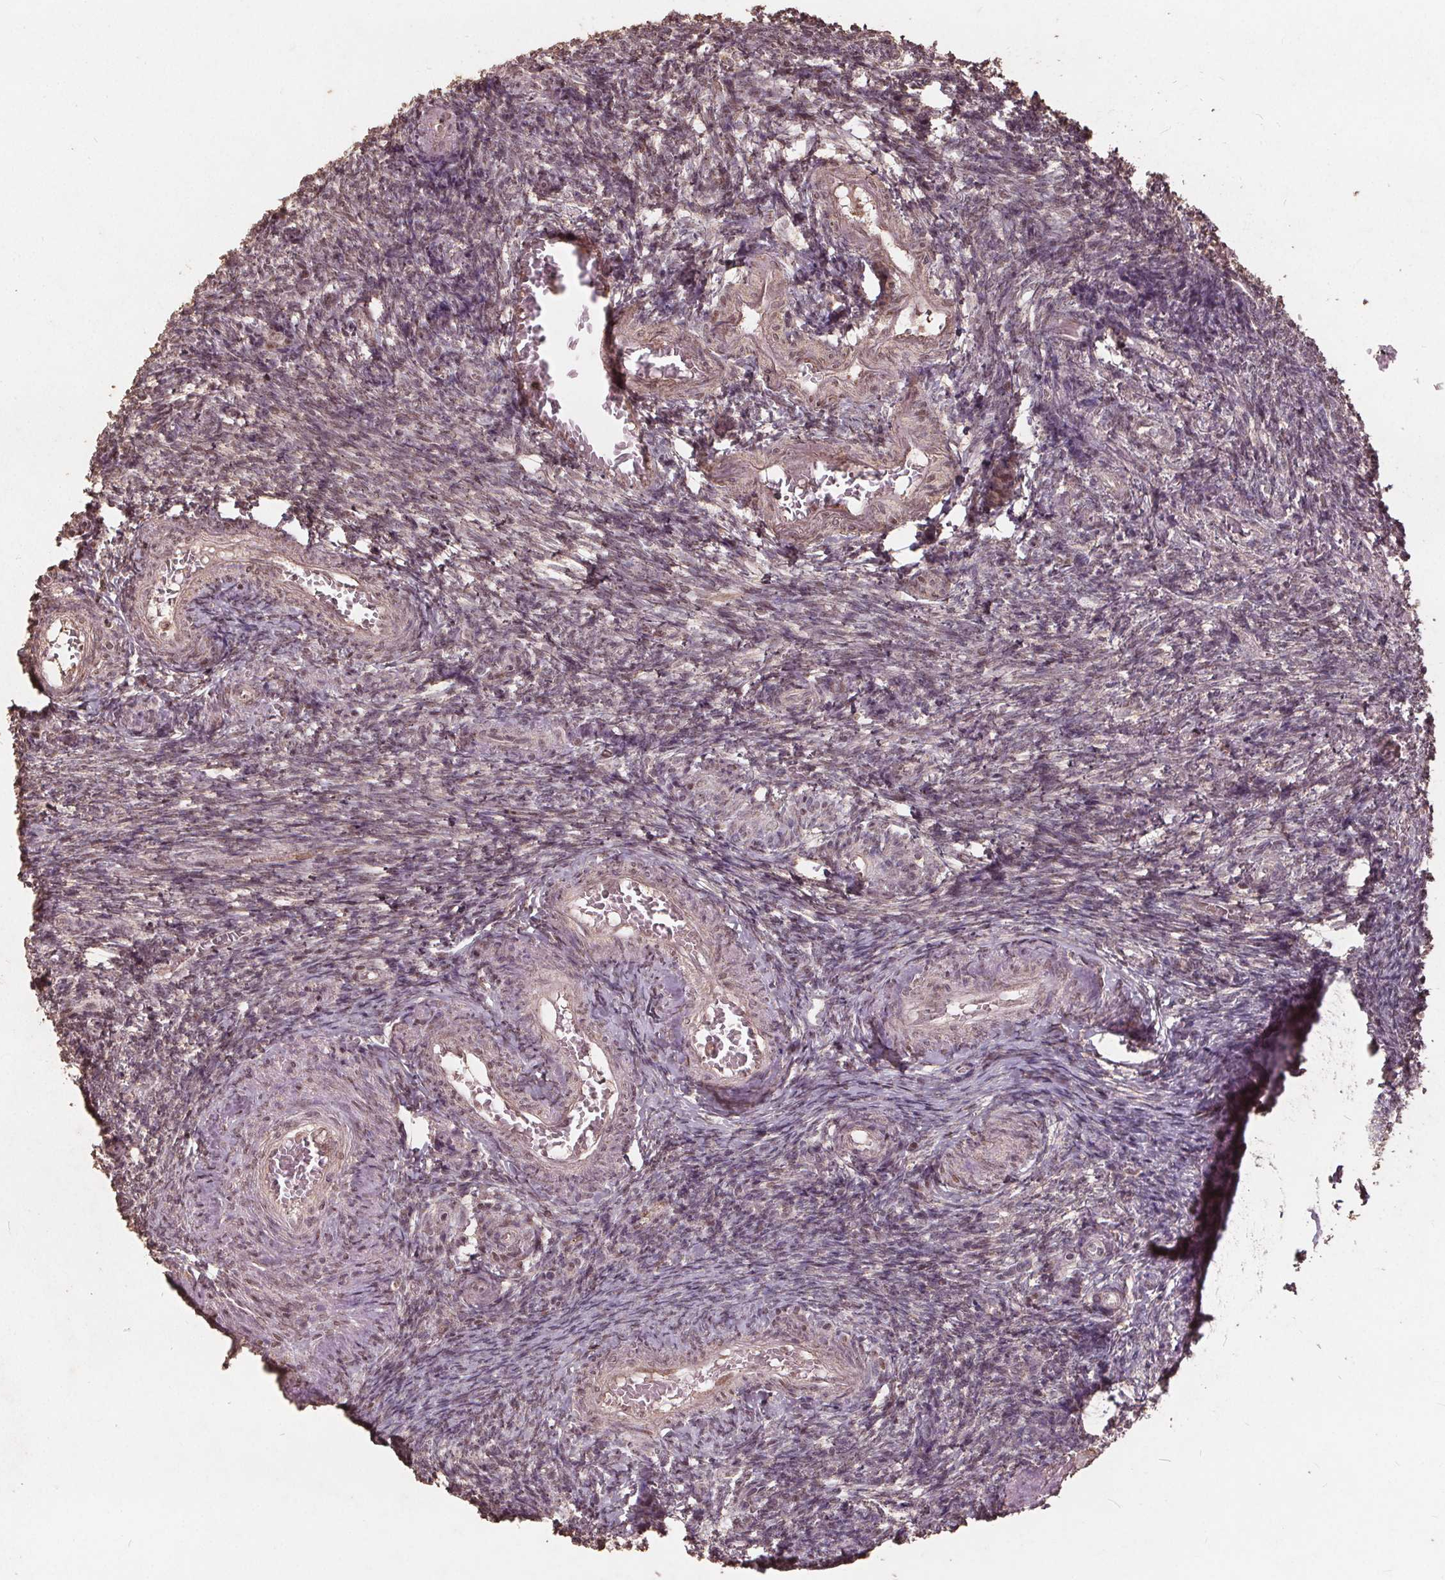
{"staining": {"intensity": "negative", "quantity": "none", "location": "none"}, "tissue": "ovary", "cell_type": "Ovarian stroma cells", "image_type": "normal", "snomed": [{"axis": "morphology", "description": "Normal tissue, NOS"}, {"axis": "topography", "description": "Ovary"}], "caption": "Protein analysis of unremarkable ovary displays no significant staining in ovarian stroma cells. (IHC, brightfield microscopy, high magnification).", "gene": "DSG3", "patient": {"sex": "female", "age": 39}}